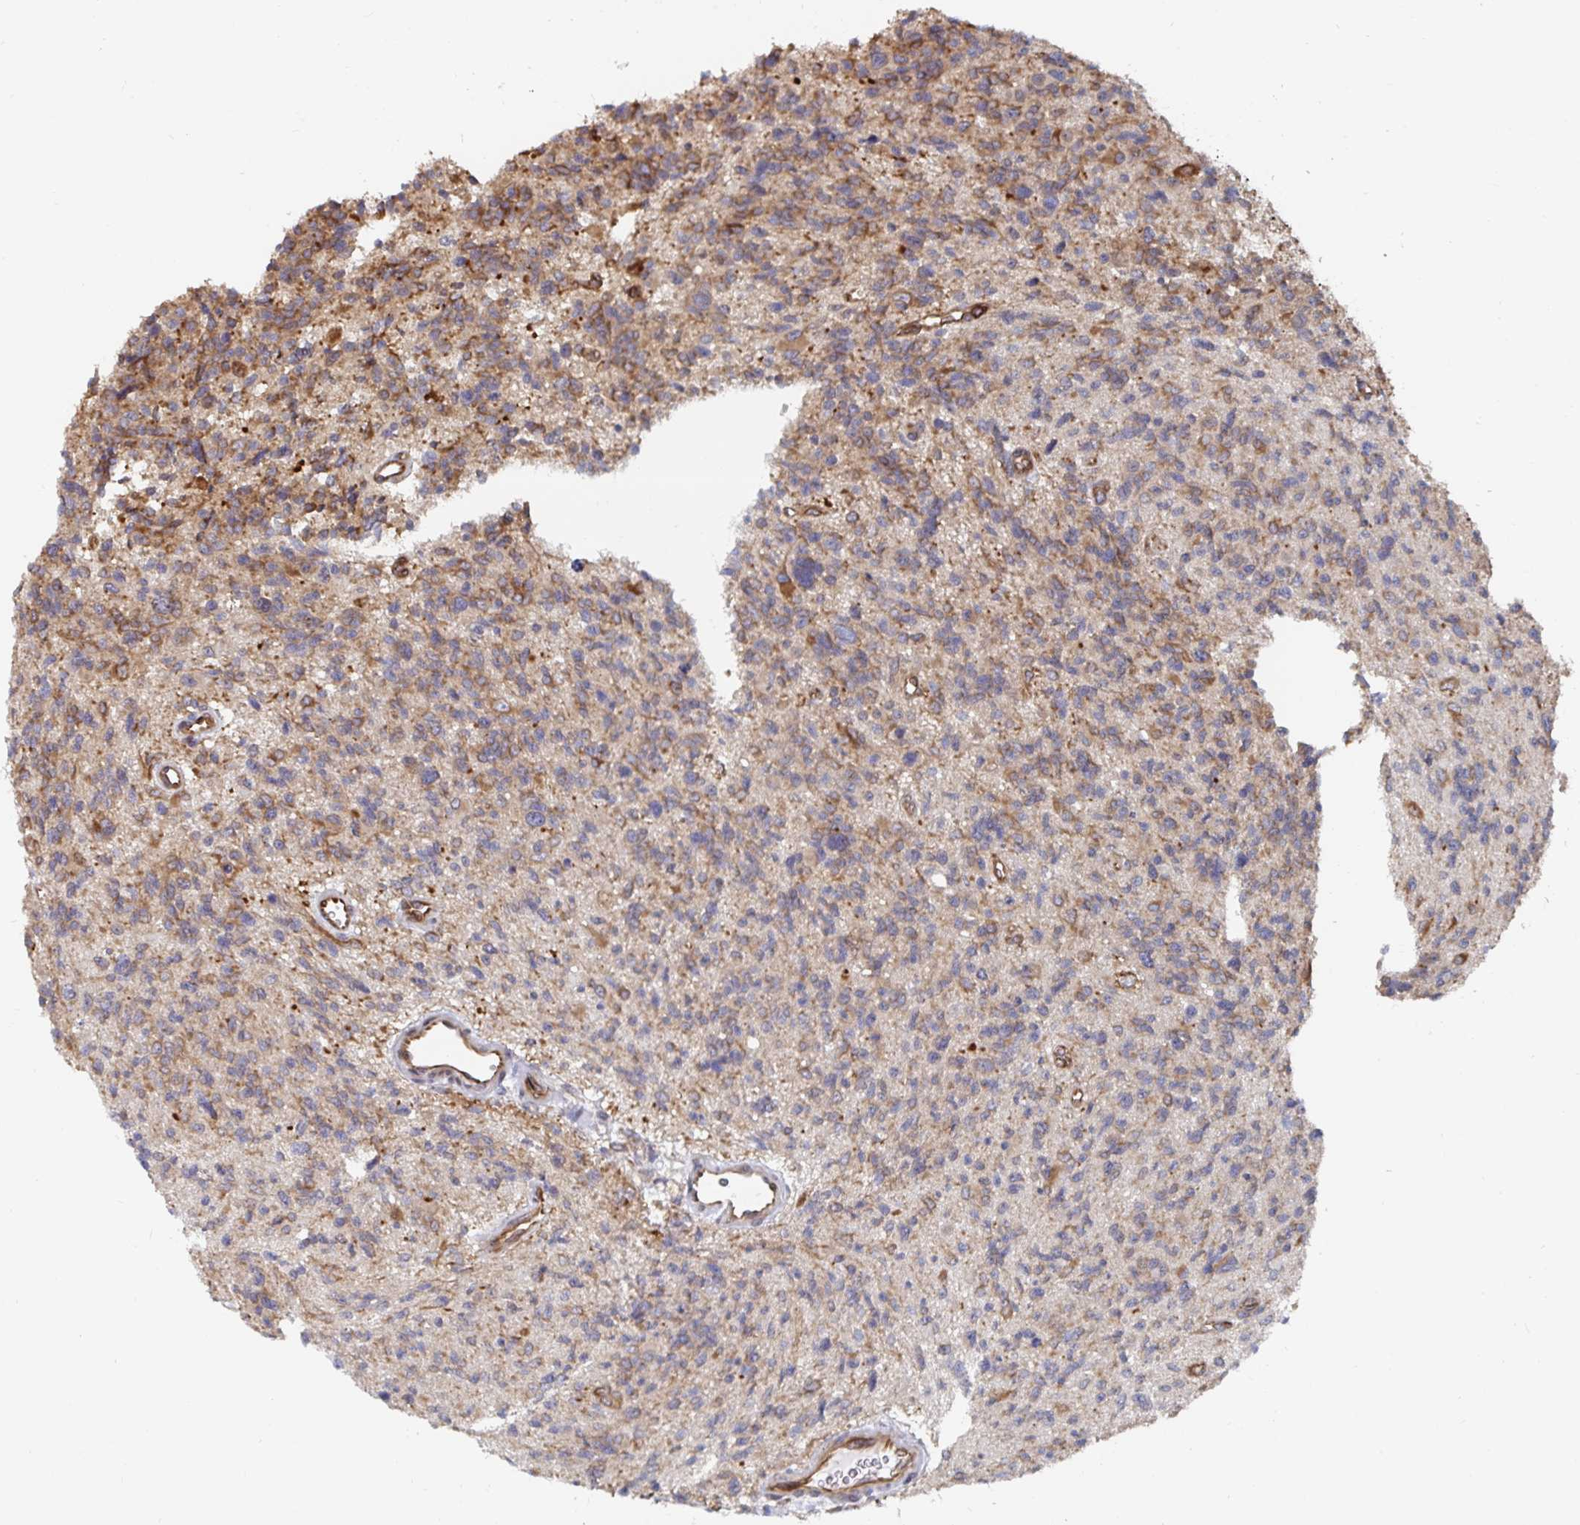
{"staining": {"intensity": "moderate", "quantity": "25%-75%", "location": "cytoplasmic/membranous"}, "tissue": "glioma", "cell_type": "Tumor cells", "image_type": "cancer", "snomed": [{"axis": "morphology", "description": "Glioma, malignant, High grade"}, {"axis": "topography", "description": "Brain"}], "caption": "Immunohistochemistry of human glioma reveals medium levels of moderate cytoplasmic/membranous staining in about 25%-75% of tumor cells. (Stains: DAB in brown, nuclei in blue, Microscopy: brightfield microscopy at high magnification).", "gene": "BCAP29", "patient": {"sex": "male", "age": 29}}